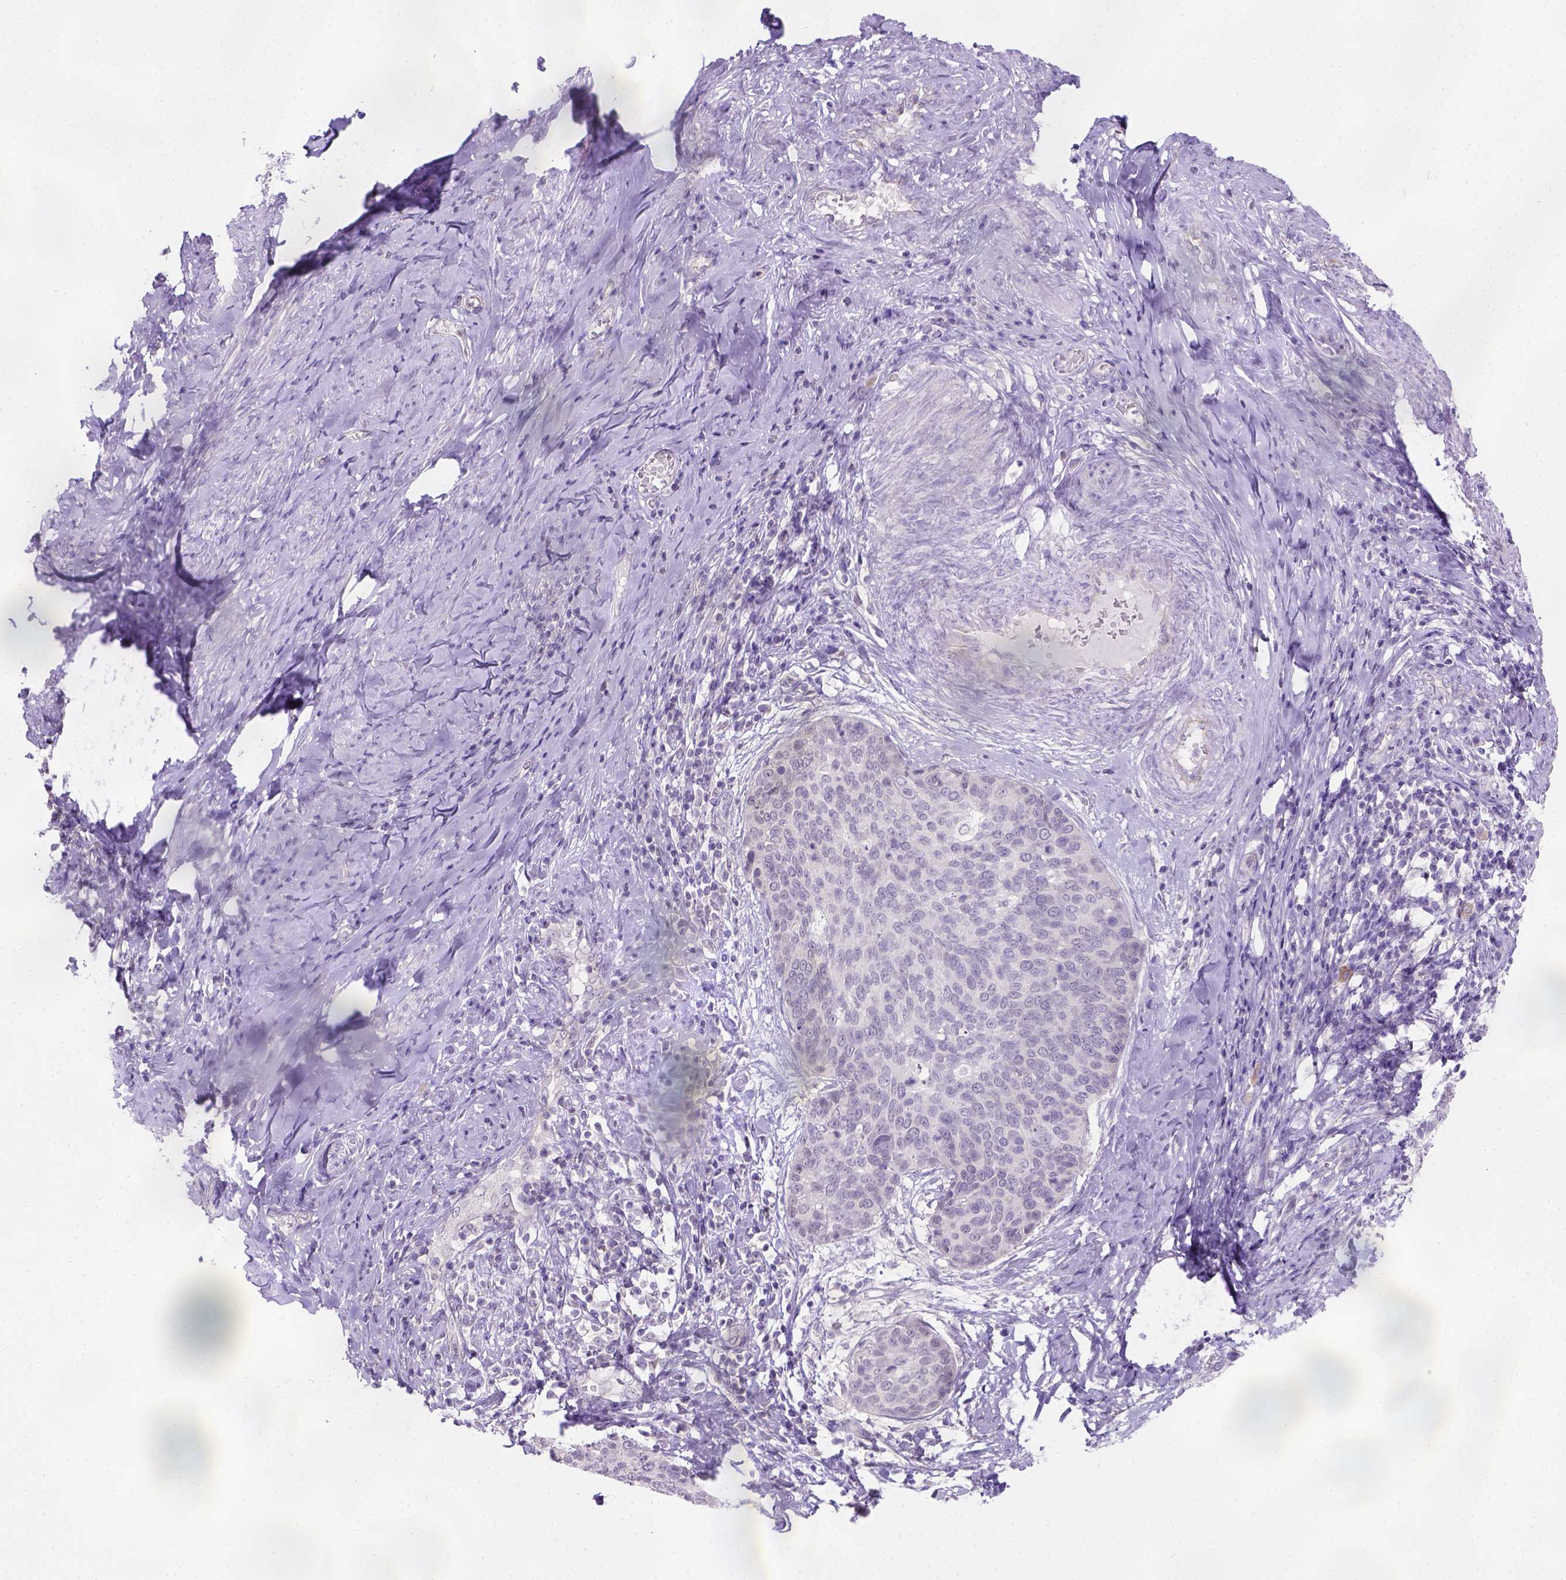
{"staining": {"intensity": "negative", "quantity": "none", "location": "none"}, "tissue": "cervical cancer", "cell_type": "Tumor cells", "image_type": "cancer", "snomed": [{"axis": "morphology", "description": "Squamous cell carcinoma, NOS"}, {"axis": "topography", "description": "Cervix"}], "caption": "Photomicrograph shows no protein staining in tumor cells of squamous cell carcinoma (cervical) tissue.", "gene": "C20orf144", "patient": {"sex": "female", "age": 69}}